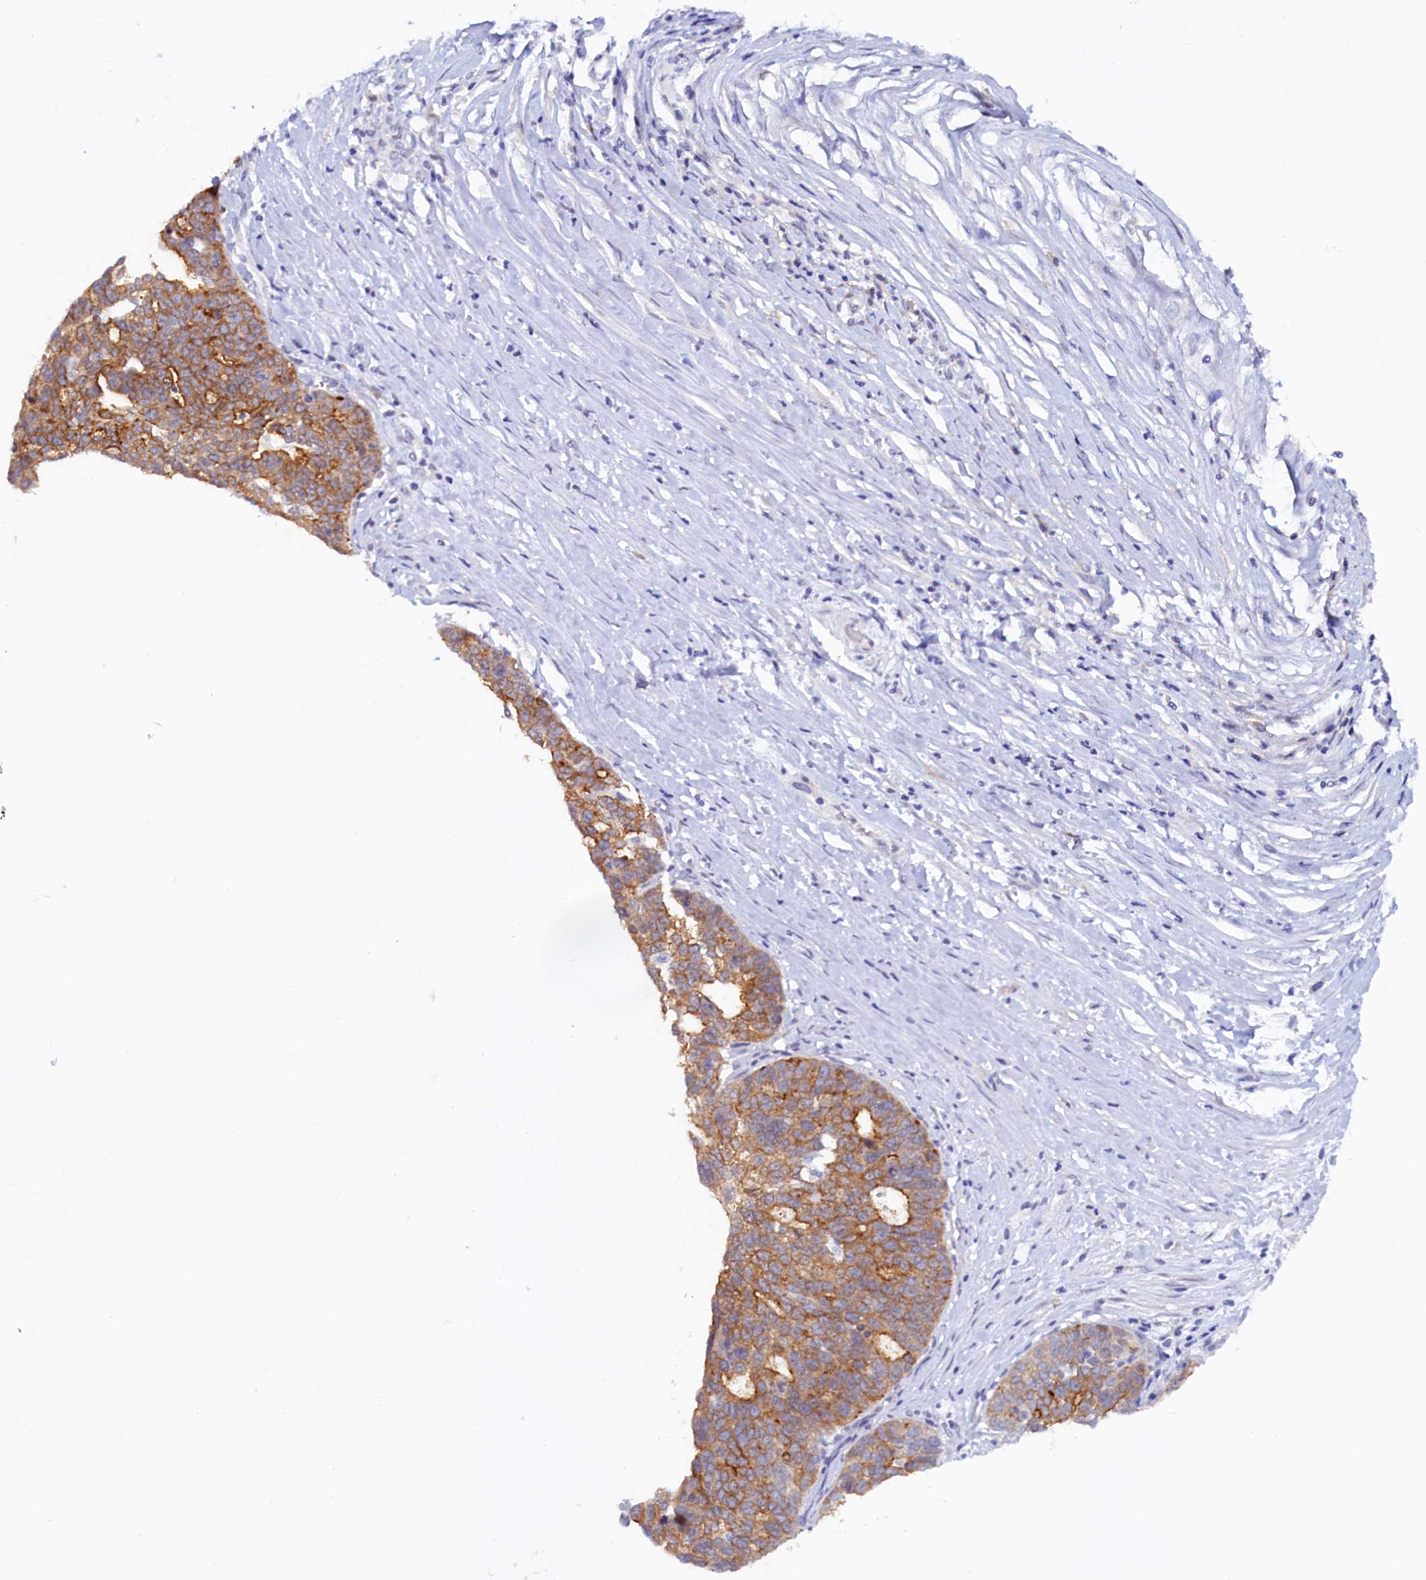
{"staining": {"intensity": "moderate", "quantity": "25%-75%", "location": "cytoplasmic/membranous"}, "tissue": "ovarian cancer", "cell_type": "Tumor cells", "image_type": "cancer", "snomed": [{"axis": "morphology", "description": "Cystadenocarcinoma, serous, NOS"}, {"axis": "topography", "description": "Ovary"}], "caption": "Immunohistochemical staining of ovarian cancer exhibits medium levels of moderate cytoplasmic/membranous protein positivity in approximately 25%-75% of tumor cells. Nuclei are stained in blue.", "gene": "PACSIN3", "patient": {"sex": "female", "age": 59}}